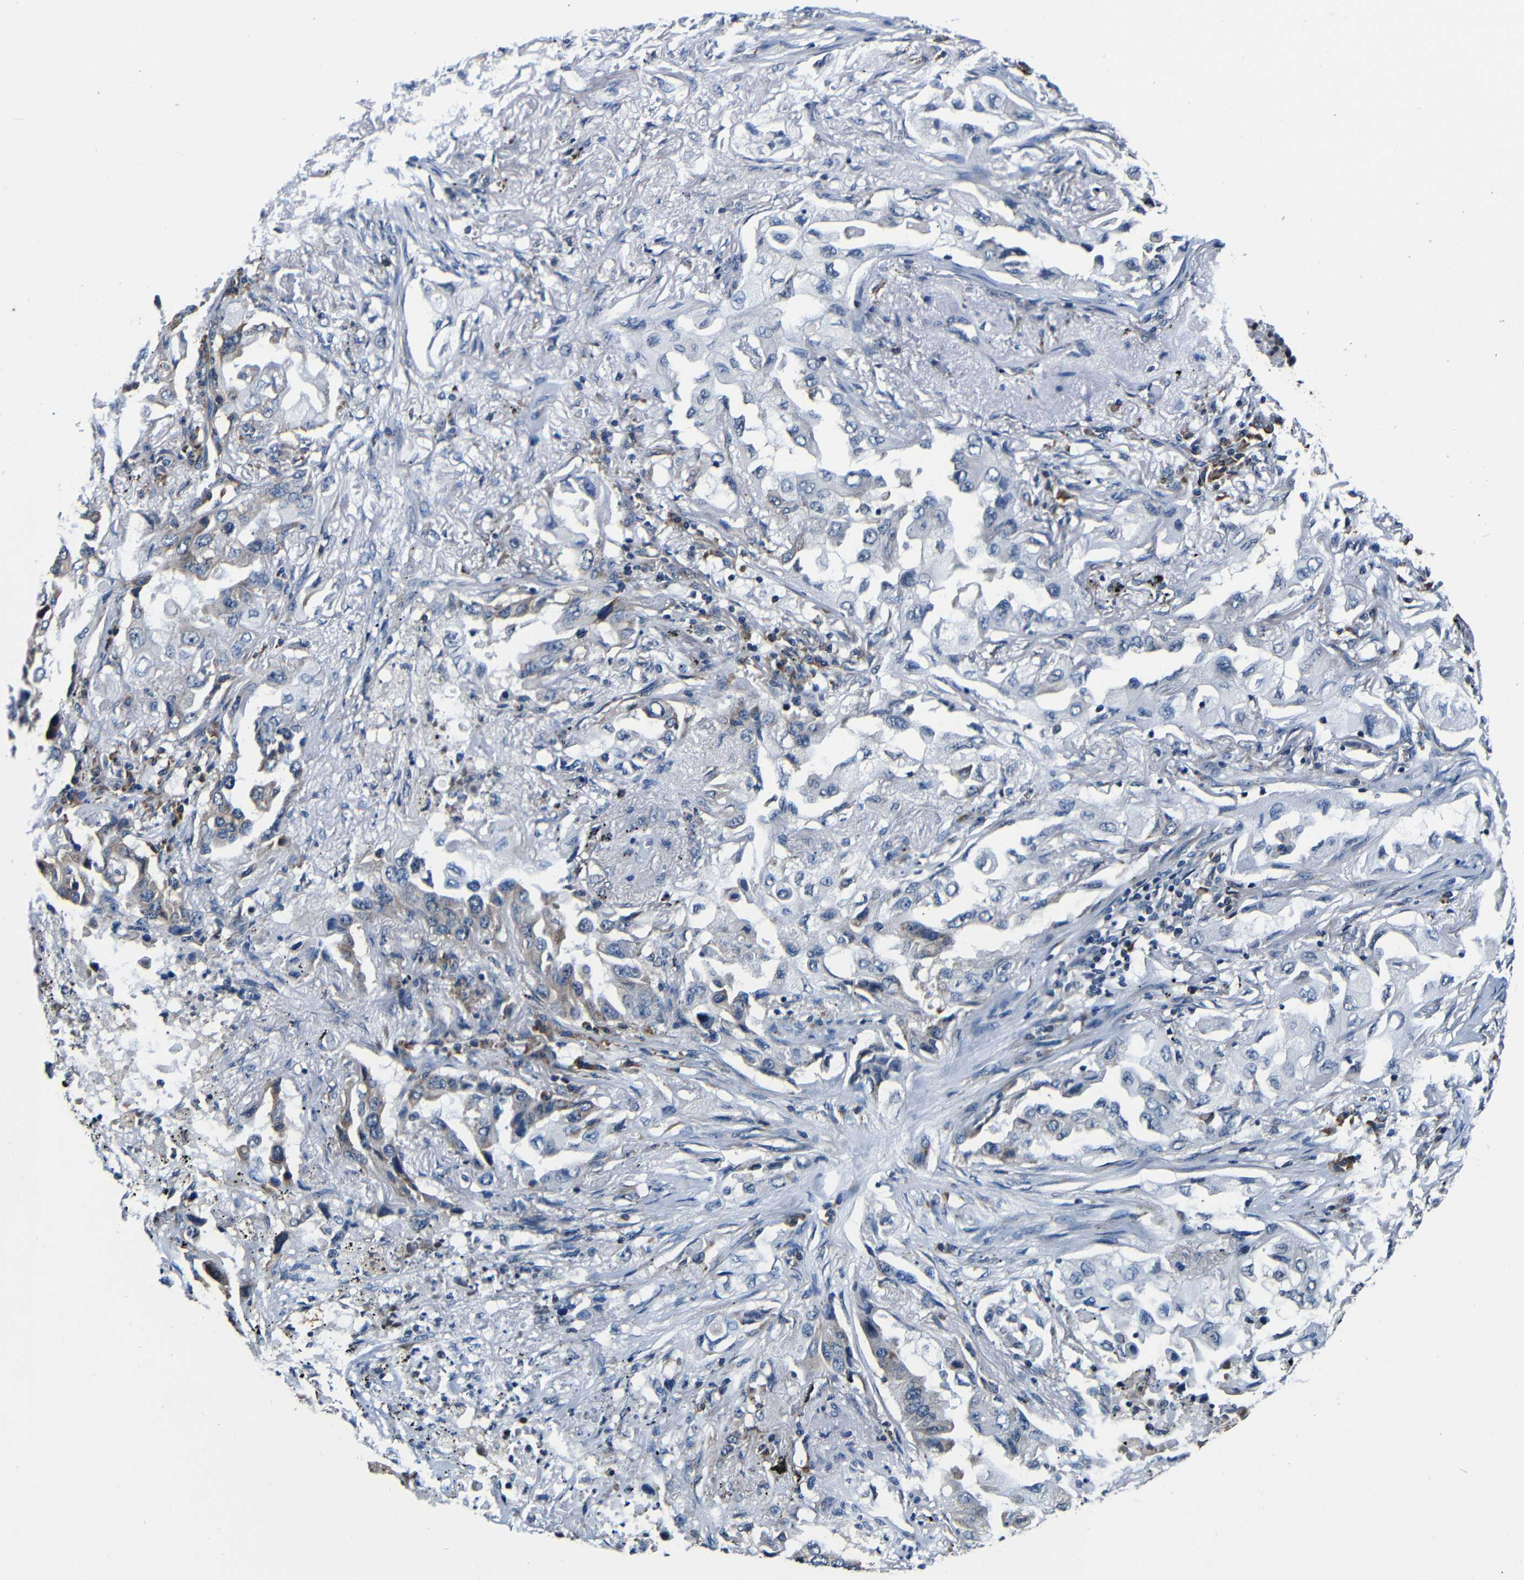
{"staining": {"intensity": "weak", "quantity": "<25%", "location": "cytoplasmic/membranous"}, "tissue": "lung cancer", "cell_type": "Tumor cells", "image_type": "cancer", "snomed": [{"axis": "morphology", "description": "Adenocarcinoma, NOS"}, {"axis": "topography", "description": "Lung"}], "caption": "Tumor cells are negative for brown protein staining in lung adenocarcinoma.", "gene": "NCBP3", "patient": {"sex": "female", "age": 65}}